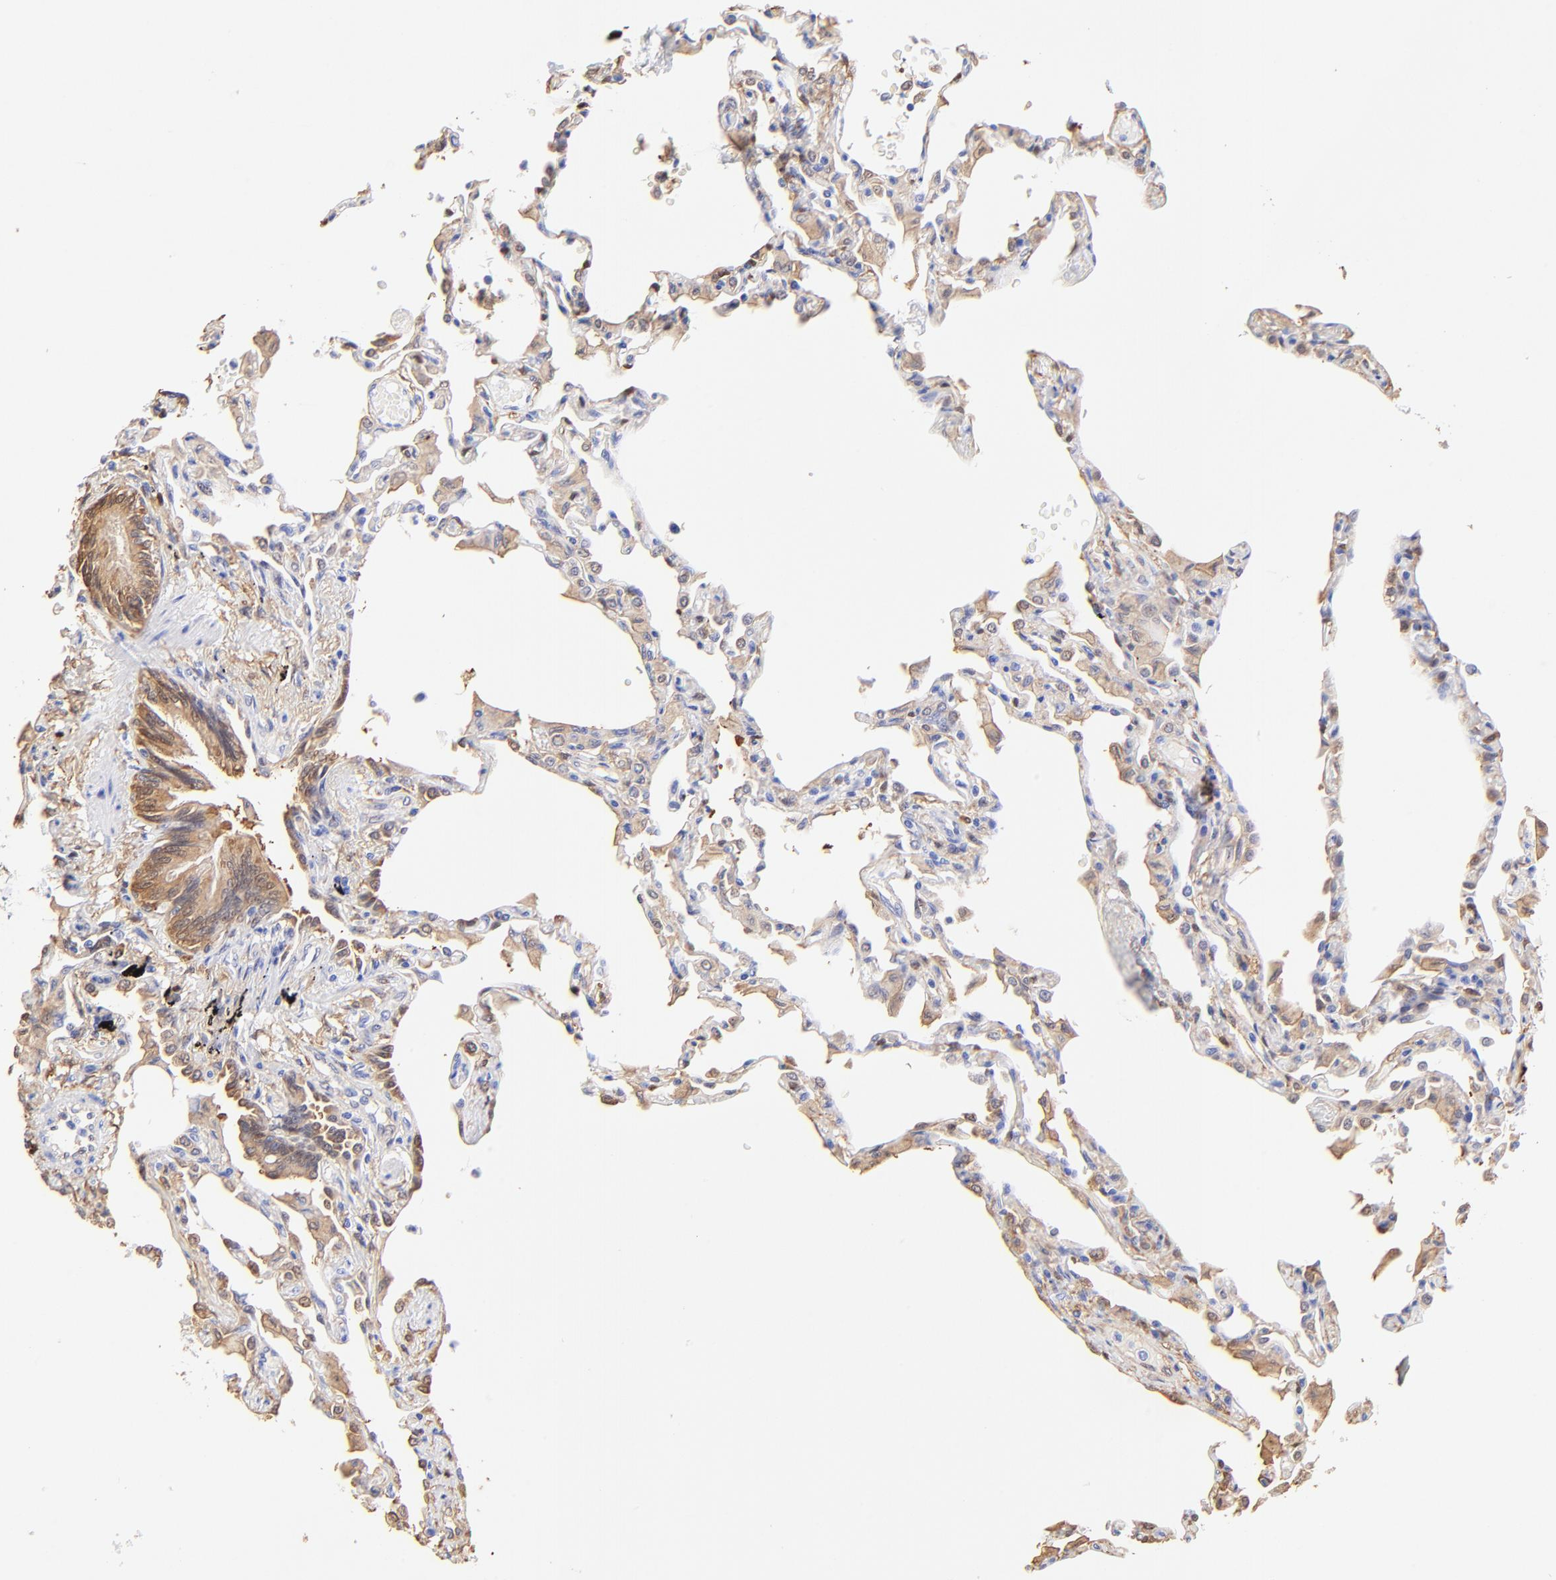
{"staining": {"intensity": "negative", "quantity": "none", "location": "none"}, "tissue": "lung", "cell_type": "Alveolar cells", "image_type": "normal", "snomed": [{"axis": "morphology", "description": "Normal tissue, NOS"}, {"axis": "topography", "description": "Lung"}], "caption": "An immunohistochemistry (IHC) image of benign lung is shown. There is no staining in alveolar cells of lung. (DAB immunohistochemistry visualized using brightfield microscopy, high magnification).", "gene": "ALDH1A1", "patient": {"sex": "female", "age": 49}}